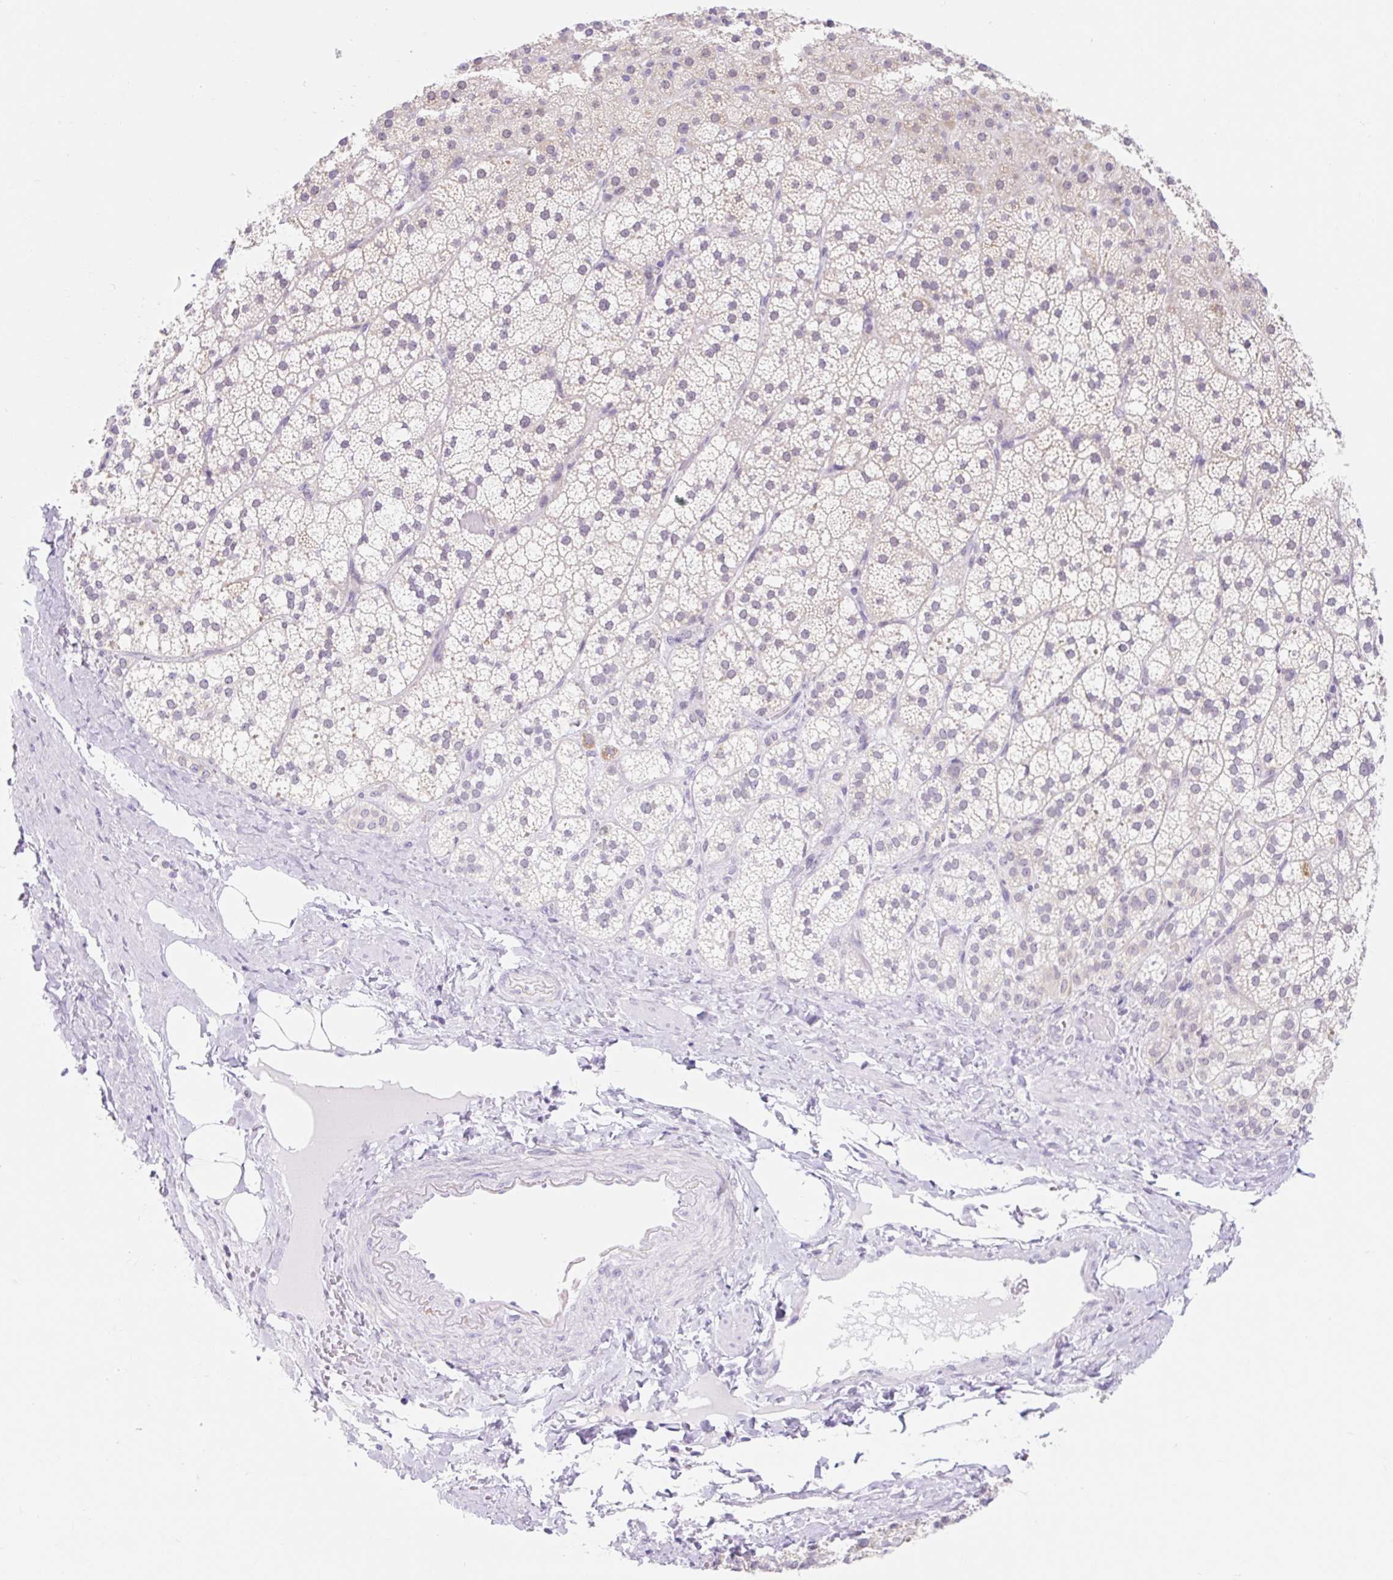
{"staining": {"intensity": "negative", "quantity": "none", "location": "none"}, "tissue": "adrenal gland", "cell_type": "Glandular cells", "image_type": "normal", "snomed": [{"axis": "morphology", "description": "Normal tissue, NOS"}, {"axis": "topography", "description": "Adrenal gland"}], "caption": "Immunohistochemistry (IHC) of normal human adrenal gland displays no positivity in glandular cells. (Brightfield microscopy of DAB (3,3'-diaminobenzidine) immunohistochemistry (IHC) at high magnification).", "gene": "ITPK1", "patient": {"sex": "male", "age": 53}}